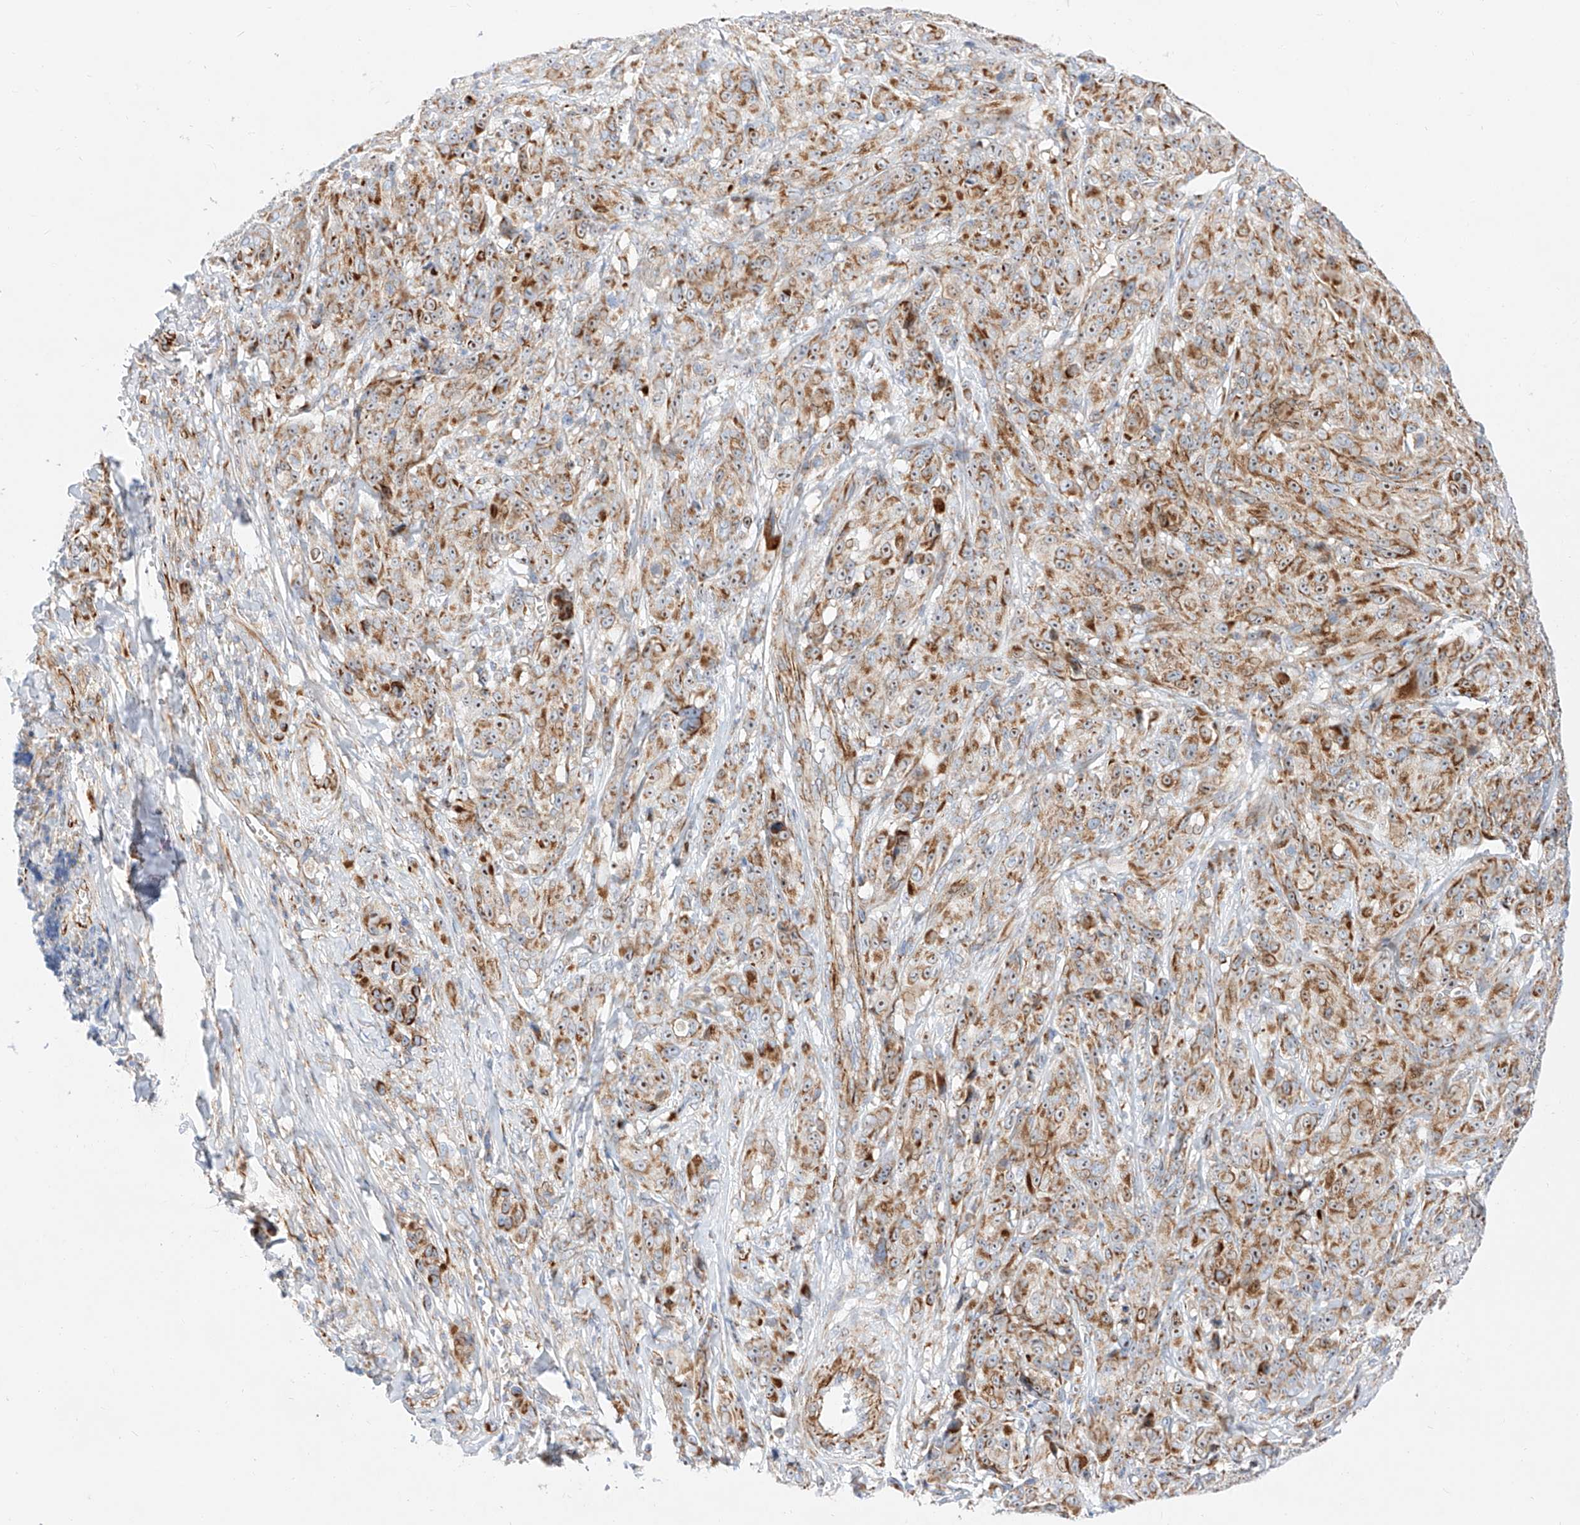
{"staining": {"intensity": "strong", "quantity": ">75%", "location": "cytoplasmic/membranous"}, "tissue": "melanoma", "cell_type": "Tumor cells", "image_type": "cancer", "snomed": [{"axis": "morphology", "description": "Malignant melanoma, NOS"}, {"axis": "topography", "description": "Skin"}], "caption": "Malignant melanoma tissue shows strong cytoplasmic/membranous expression in about >75% of tumor cells, visualized by immunohistochemistry.", "gene": "CST9", "patient": {"sex": "male", "age": 73}}